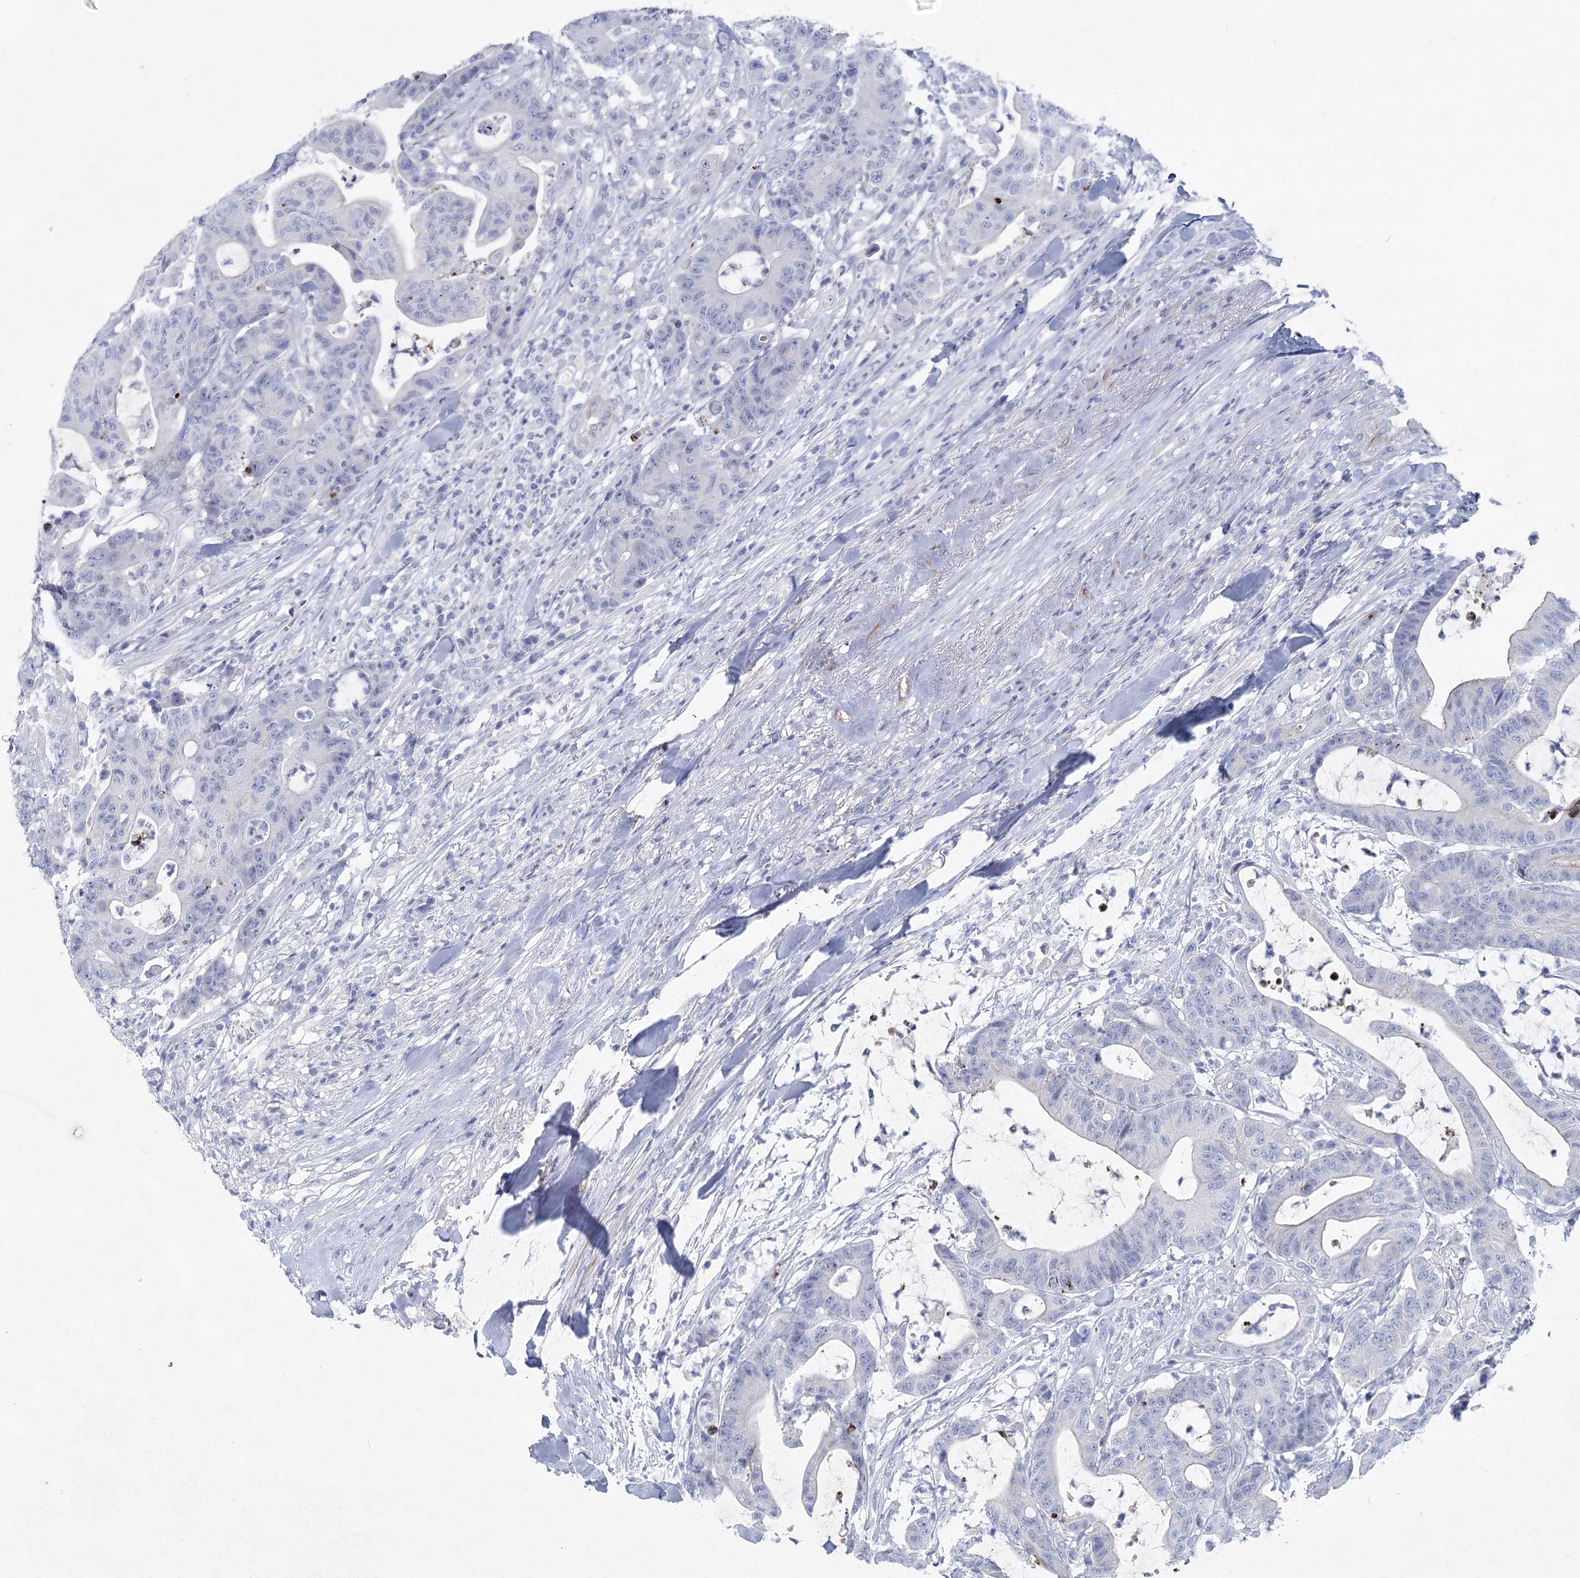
{"staining": {"intensity": "negative", "quantity": "none", "location": "none"}, "tissue": "colorectal cancer", "cell_type": "Tumor cells", "image_type": "cancer", "snomed": [{"axis": "morphology", "description": "Adenocarcinoma, NOS"}, {"axis": "topography", "description": "Colon"}], "caption": "IHC image of neoplastic tissue: colorectal cancer (adenocarcinoma) stained with DAB shows no significant protein staining in tumor cells.", "gene": "WDR74", "patient": {"sex": "female", "age": 84}}